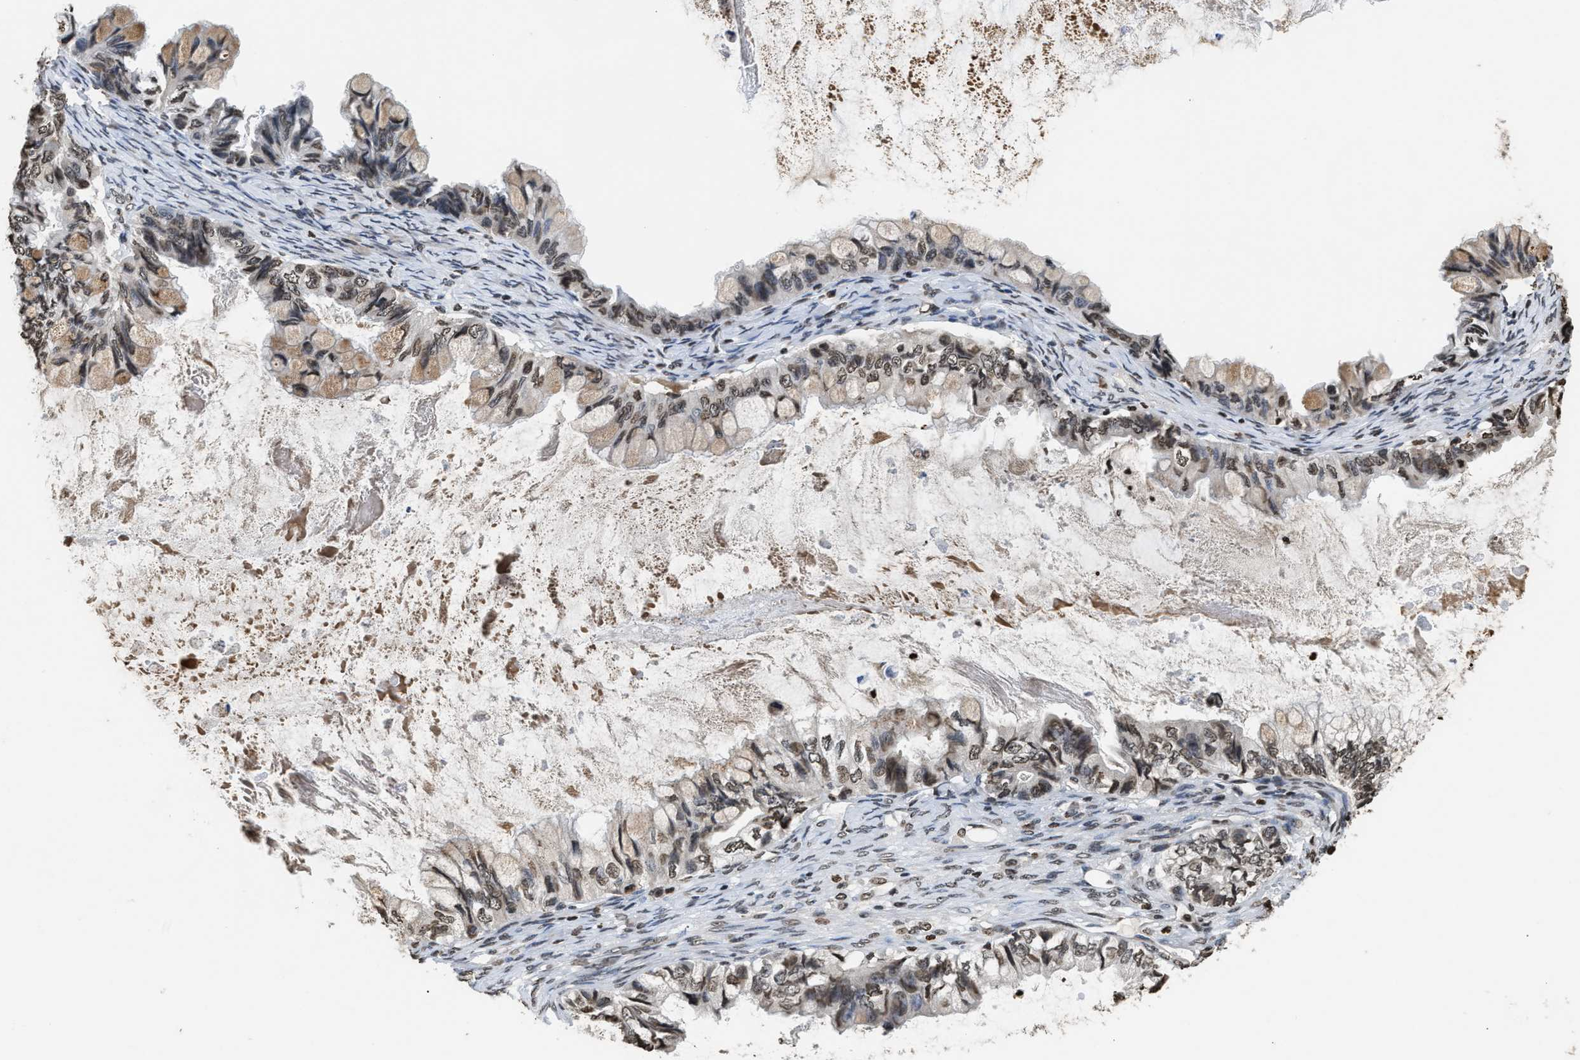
{"staining": {"intensity": "weak", "quantity": ">75%", "location": "nuclear"}, "tissue": "ovarian cancer", "cell_type": "Tumor cells", "image_type": "cancer", "snomed": [{"axis": "morphology", "description": "Cystadenocarcinoma, mucinous, NOS"}, {"axis": "topography", "description": "Ovary"}], "caption": "The histopathology image displays staining of ovarian cancer (mucinous cystadenocarcinoma), revealing weak nuclear protein expression (brown color) within tumor cells.", "gene": "DNASE1L3", "patient": {"sex": "female", "age": 80}}